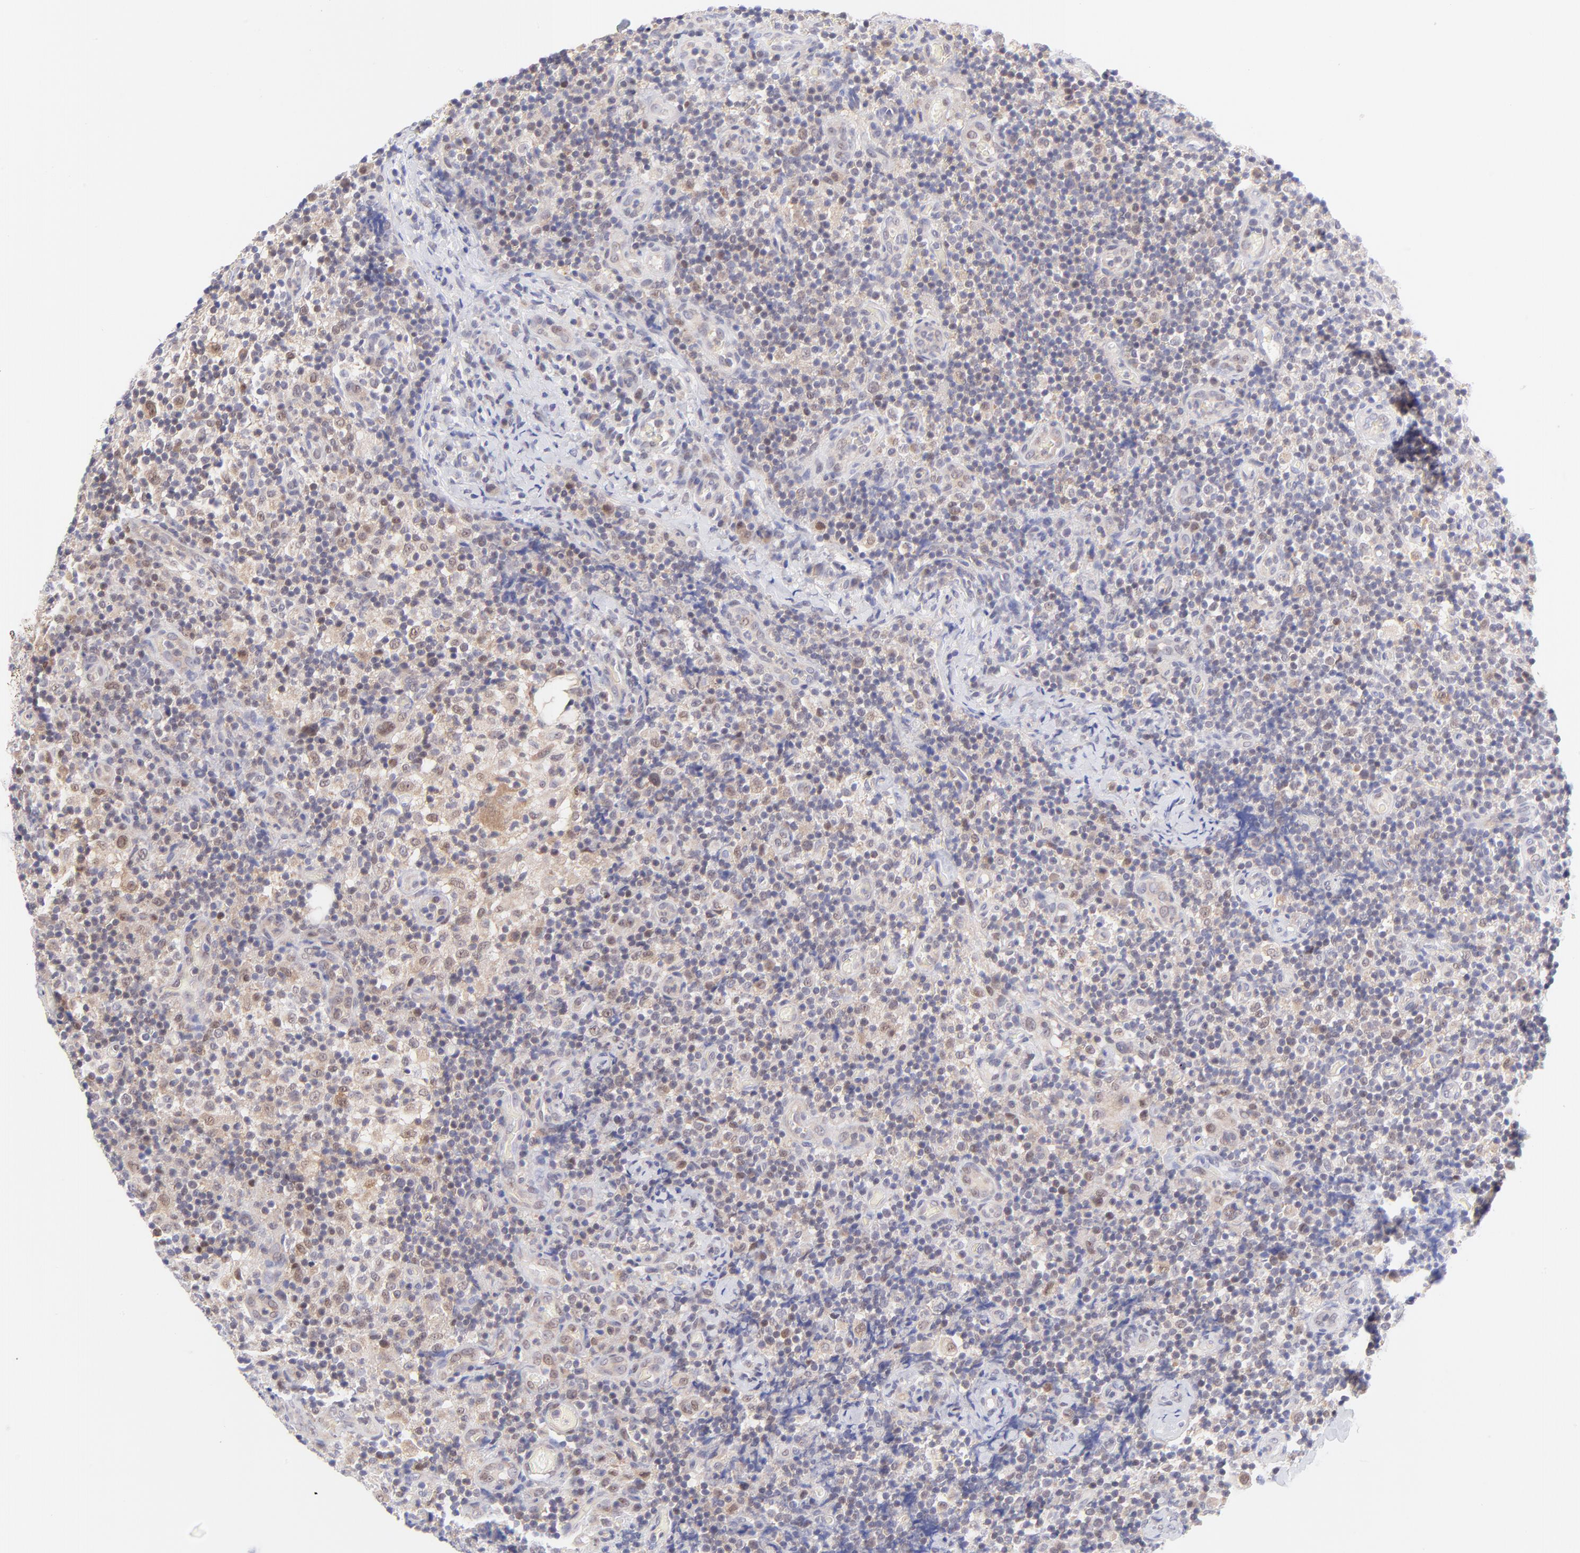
{"staining": {"intensity": "weak", "quantity": "<25%", "location": "nuclear"}, "tissue": "lymph node", "cell_type": "Germinal center cells", "image_type": "normal", "snomed": [{"axis": "morphology", "description": "Normal tissue, NOS"}, {"axis": "morphology", "description": "Inflammation, NOS"}, {"axis": "topography", "description": "Lymph node"}], "caption": "DAB immunohistochemical staining of normal lymph node exhibits no significant positivity in germinal center cells.", "gene": "PBDC1", "patient": {"sex": "male", "age": 46}}